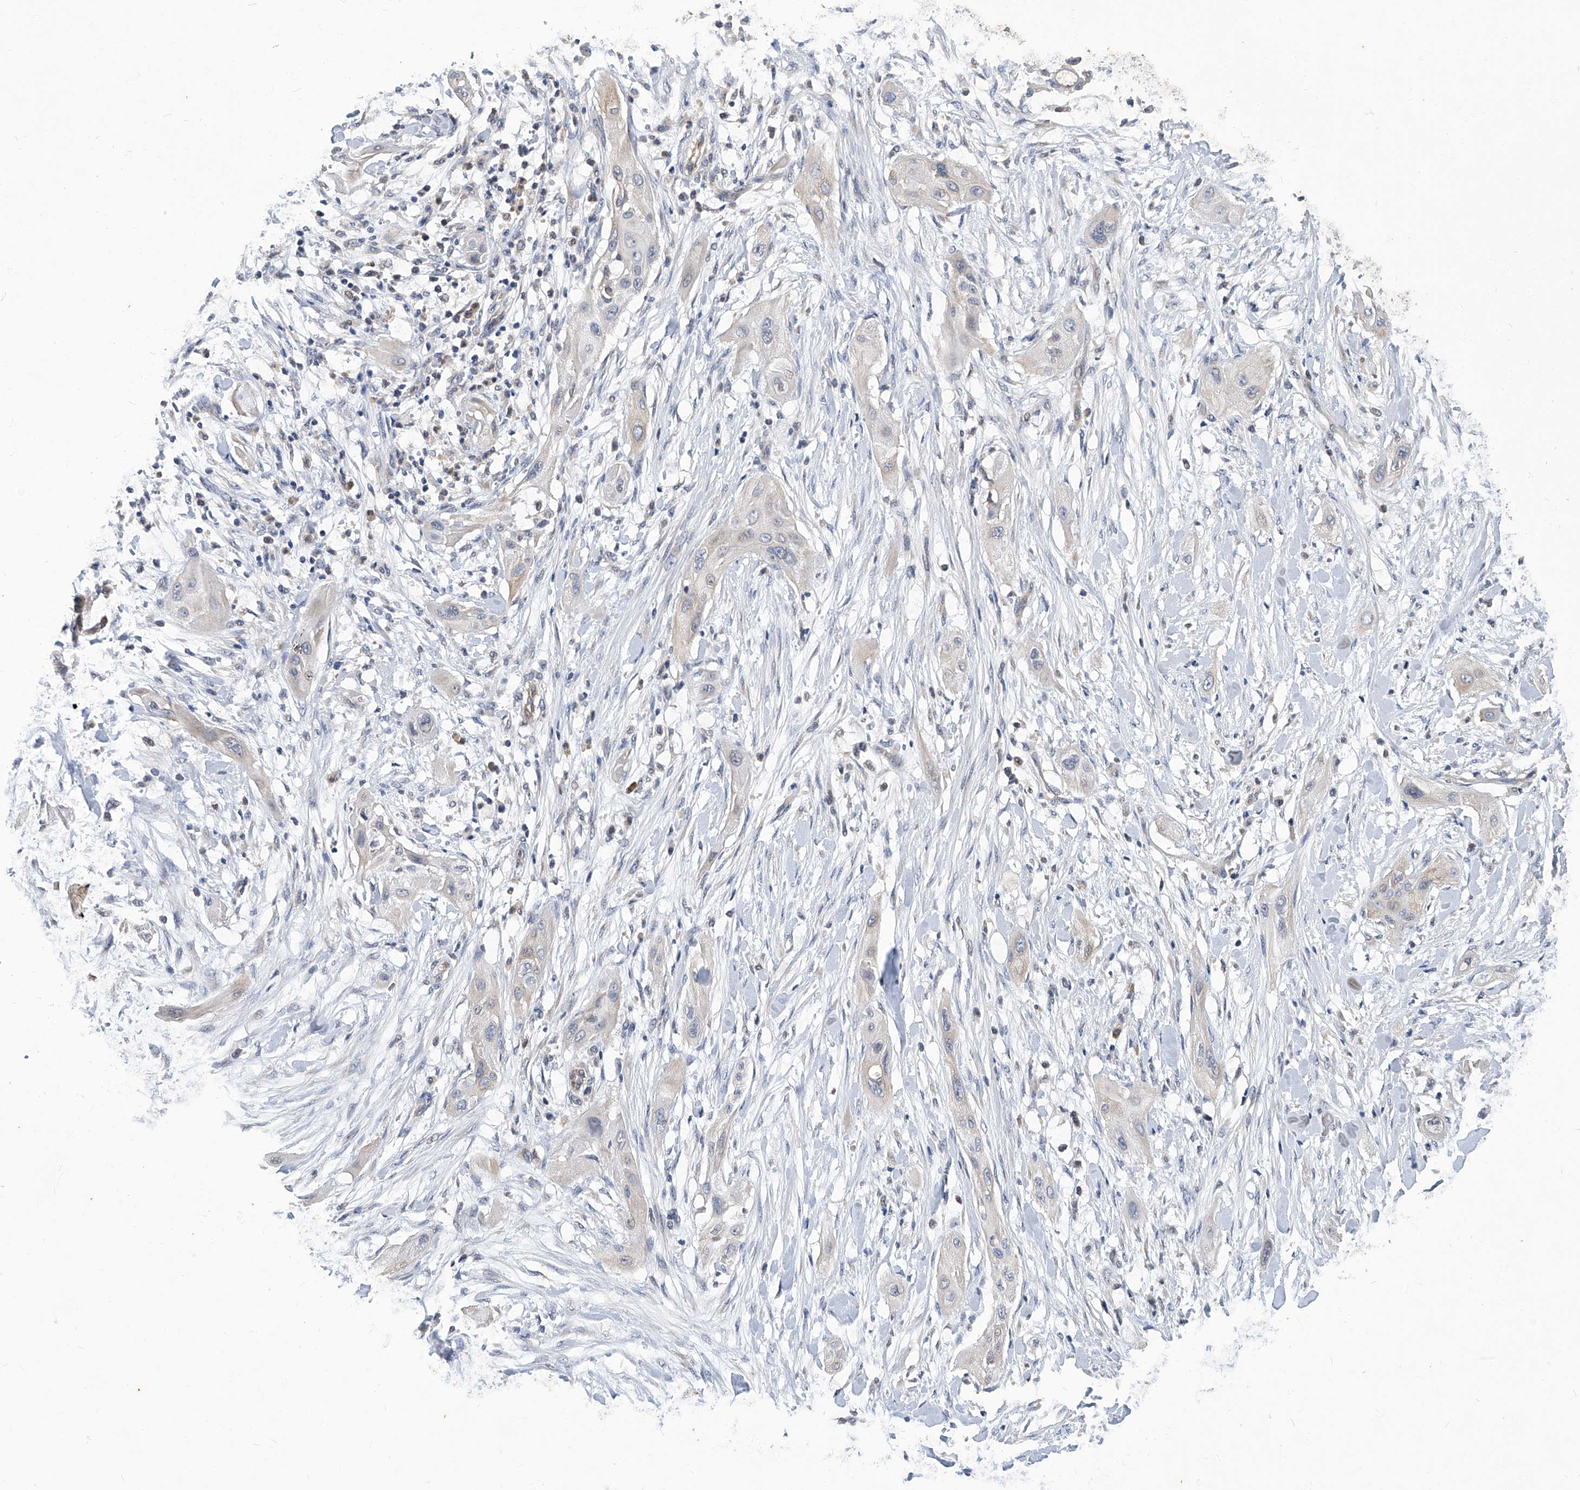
{"staining": {"intensity": "negative", "quantity": "none", "location": "none"}, "tissue": "lung cancer", "cell_type": "Tumor cells", "image_type": "cancer", "snomed": [{"axis": "morphology", "description": "Squamous cell carcinoma, NOS"}, {"axis": "topography", "description": "Lung"}], "caption": "The image demonstrates no staining of tumor cells in lung cancer.", "gene": "TGFBR1", "patient": {"sex": "female", "age": 47}}